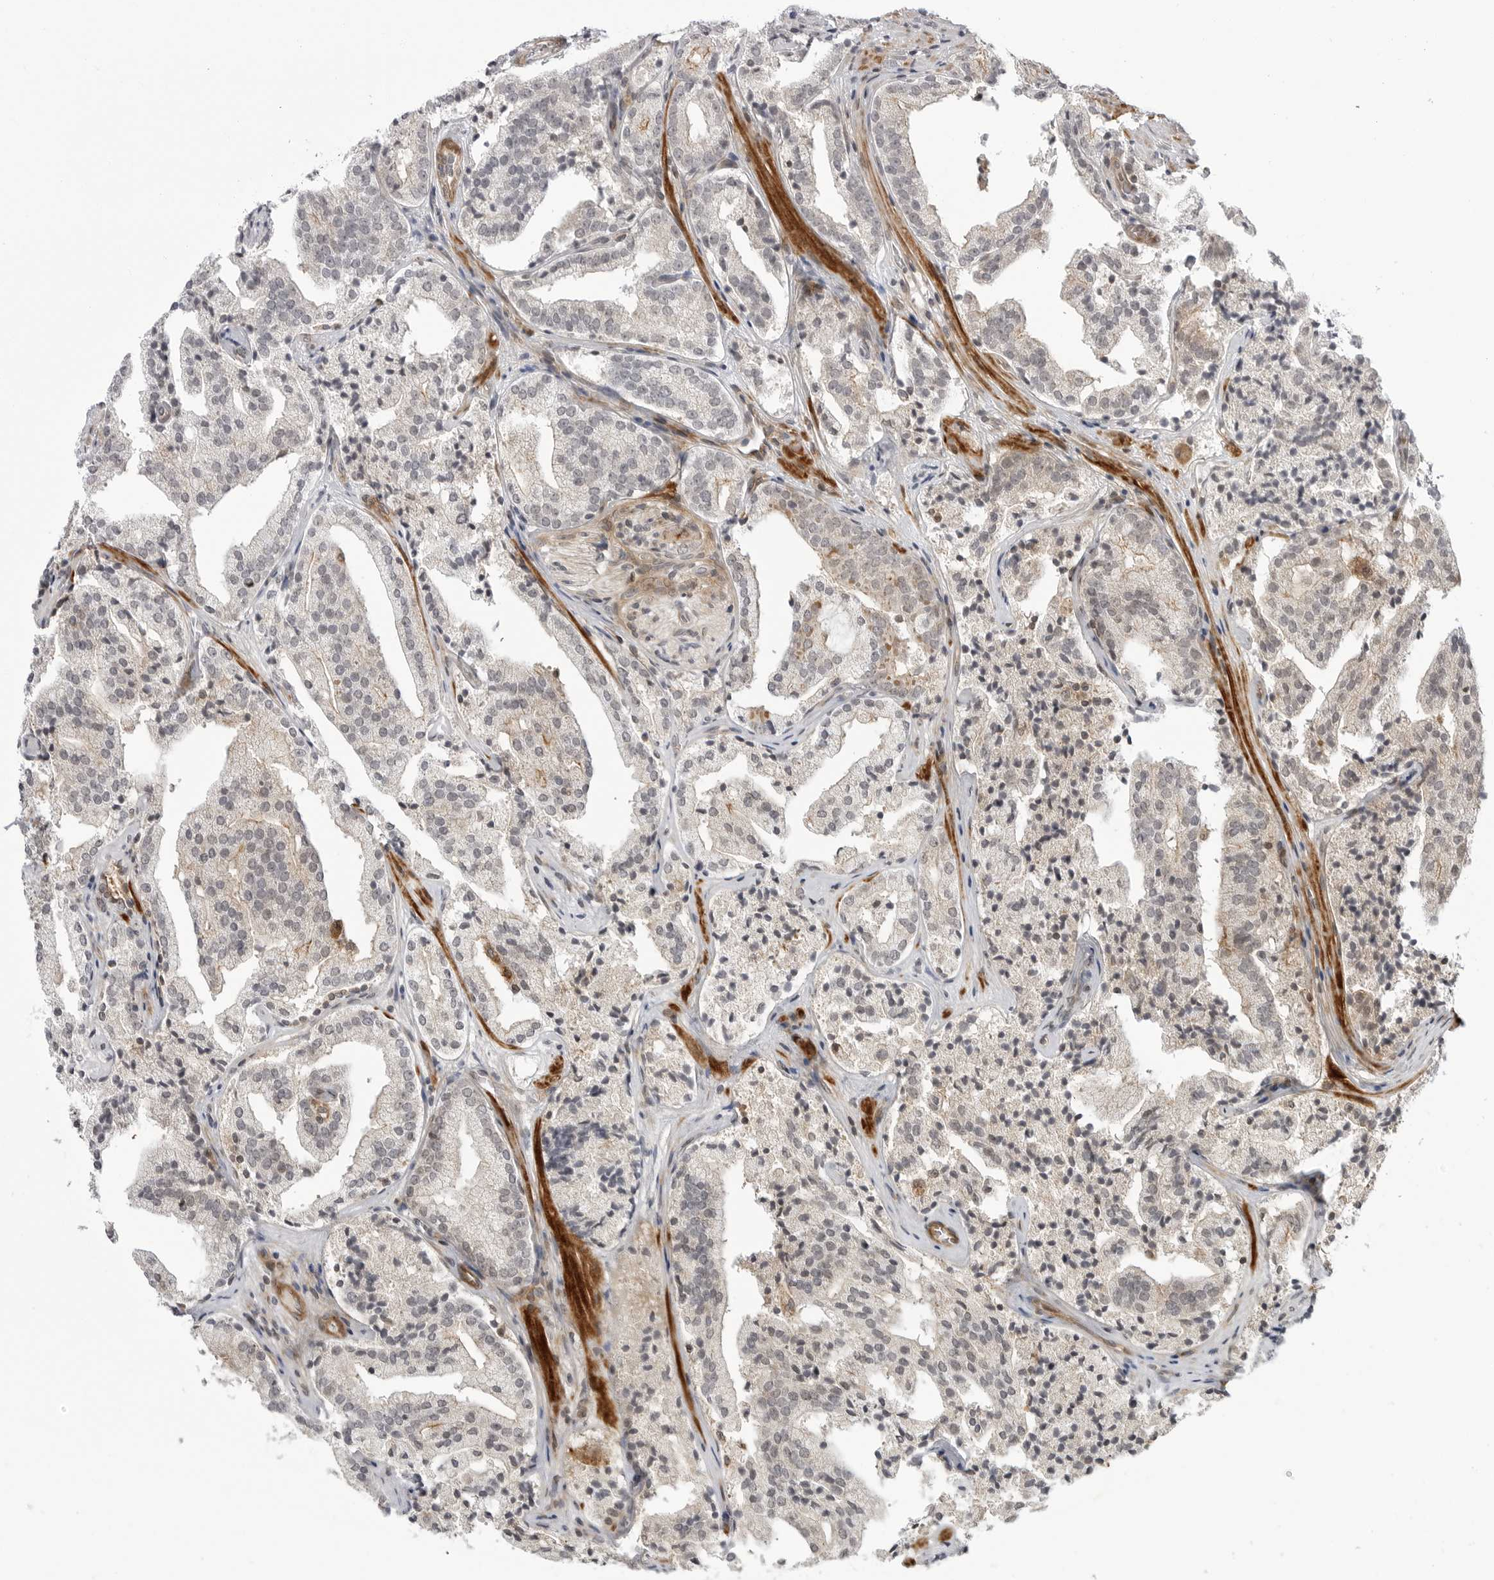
{"staining": {"intensity": "weak", "quantity": "<25%", "location": "cytoplasmic/membranous"}, "tissue": "prostate cancer", "cell_type": "Tumor cells", "image_type": "cancer", "snomed": [{"axis": "morphology", "description": "Adenocarcinoma, High grade"}, {"axis": "topography", "description": "Prostate"}], "caption": "High magnification brightfield microscopy of adenocarcinoma (high-grade) (prostate) stained with DAB (brown) and counterstained with hematoxylin (blue): tumor cells show no significant expression.", "gene": "ADAMTS5", "patient": {"sex": "male", "age": 57}}